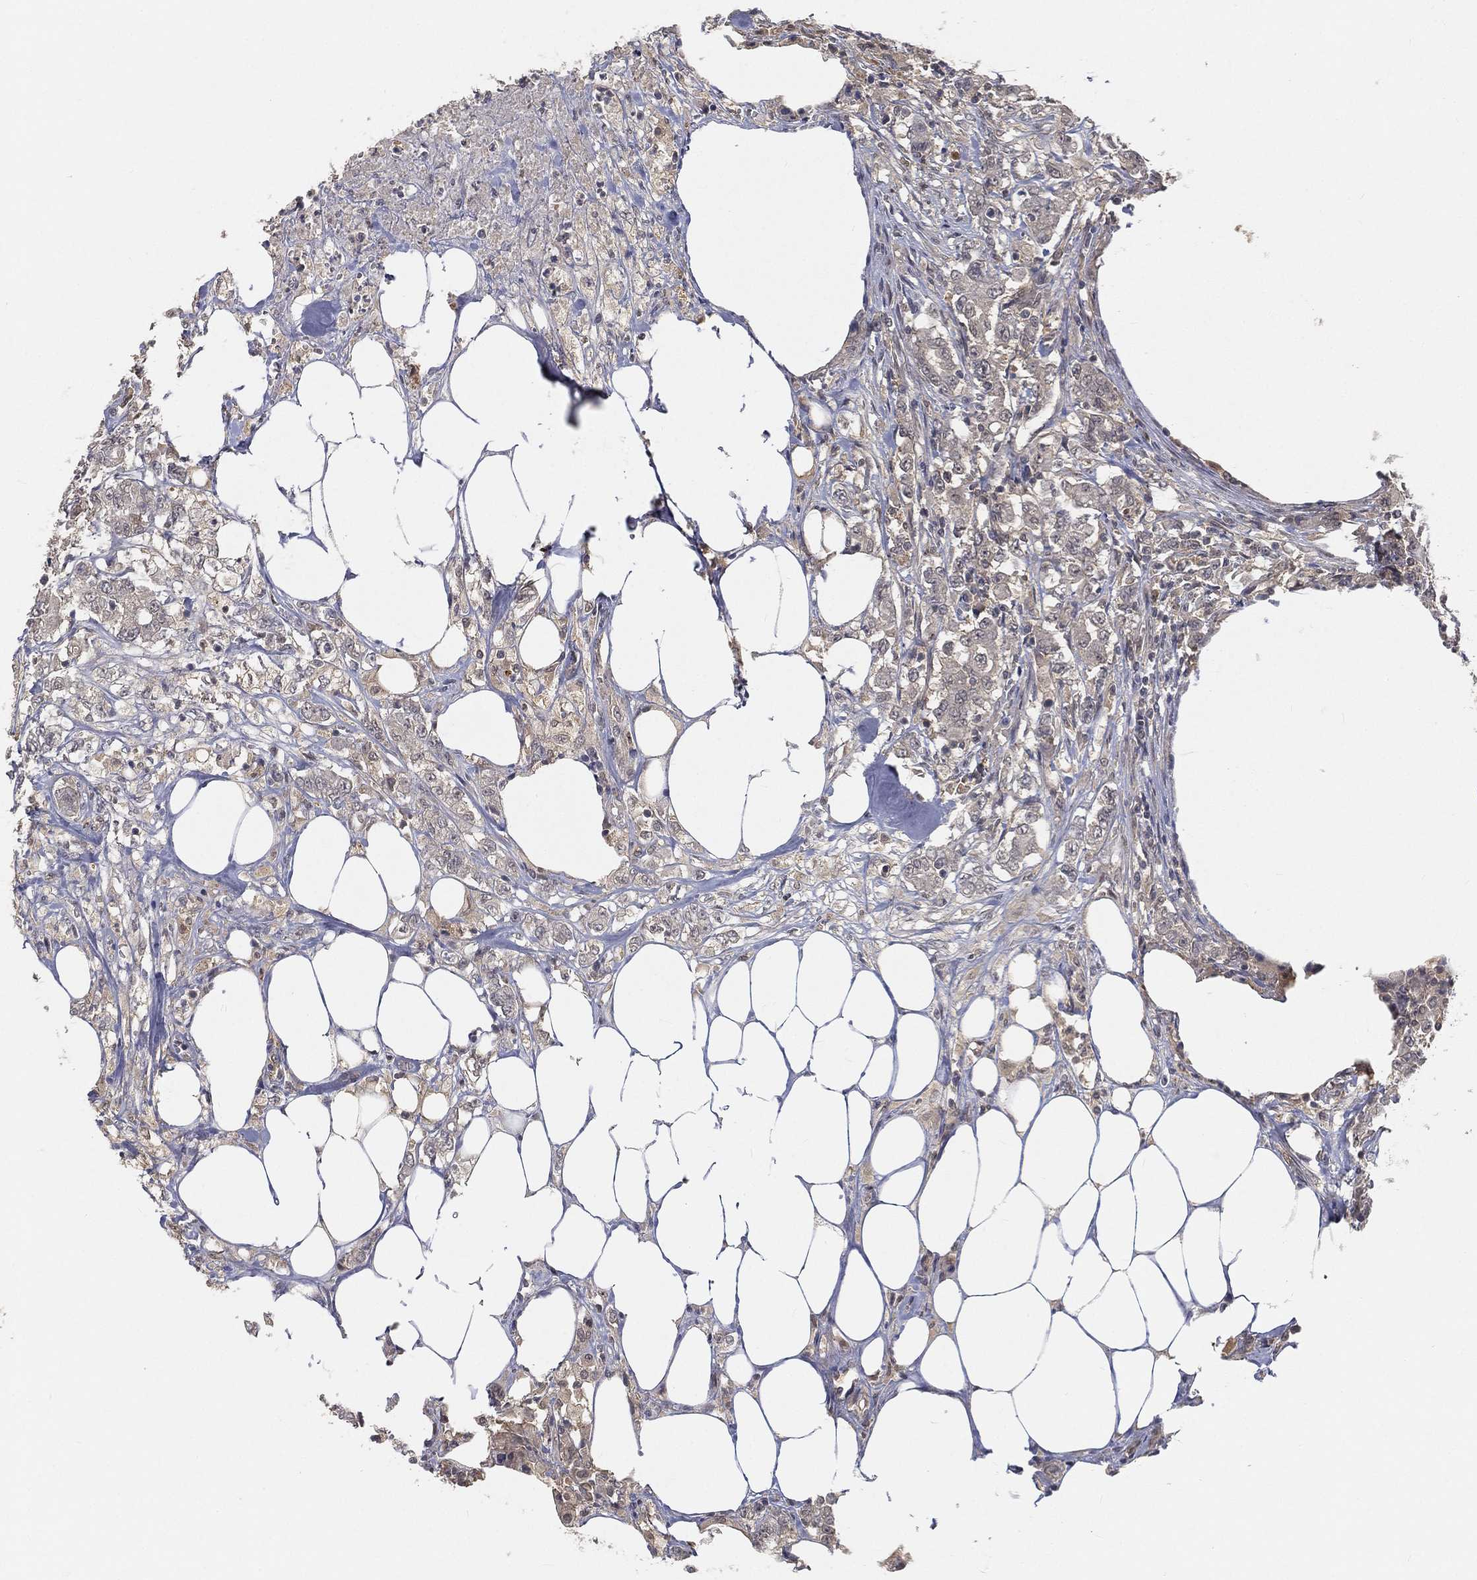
{"staining": {"intensity": "negative", "quantity": "none", "location": "none"}, "tissue": "colorectal cancer", "cell_type": "Tumor cells", "image_type": "cancer", "snomed": [{"axis": "morphology", "description": "Adenocarcinoma, NOS"}, {"axis": "topography", "description": "Colon"}], "caption": "Human colorectal cancer (adenocarcinoma) stained for a protein using immunohistochemistry (IHC) demonstrates no positivity in tumor cells.", "gene": "MAPK1", "patient": {"sex": "female", "age": 48}}